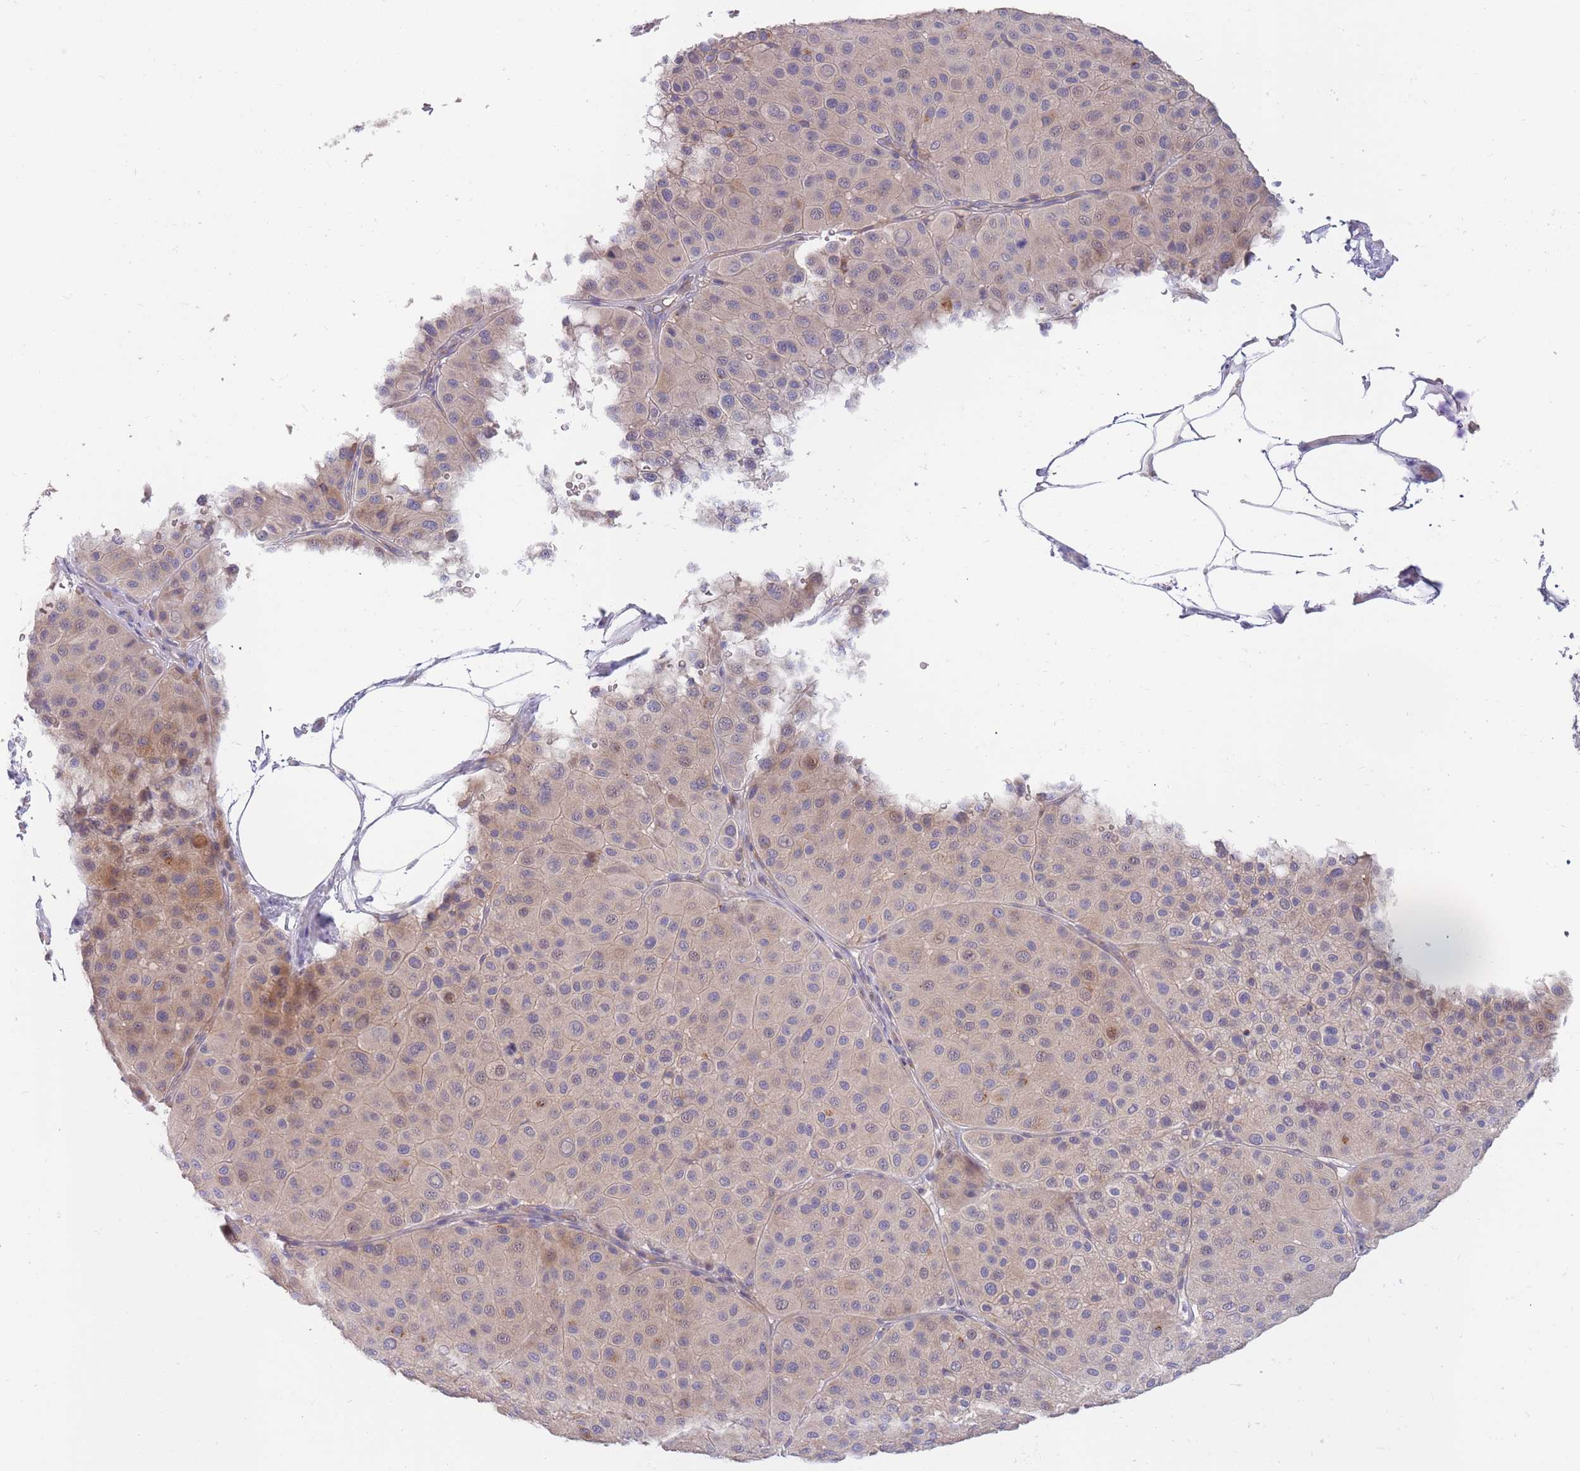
{"staining": {"intensity": "weak", "quantity": "<25%", "location": "cytoplasmic/membranous"}, "tissue": "melanoma", "cell_type": "Tumor cells", "image_type": "cancer", "snomed": [{"axis": "morphology", "description": "Malignant melanoma, Metastatic site"}, {"axis": "topography", "description": "Smooth muscle"}], "caption": "High magnification brightfield microscopy of melanoma stained with DAB (brown) and counterstained with hematoxylin (blue): tumor cells show no significant expression.", "gene": "BORCS5", "patient": {"sex": "male", "age": 41}}